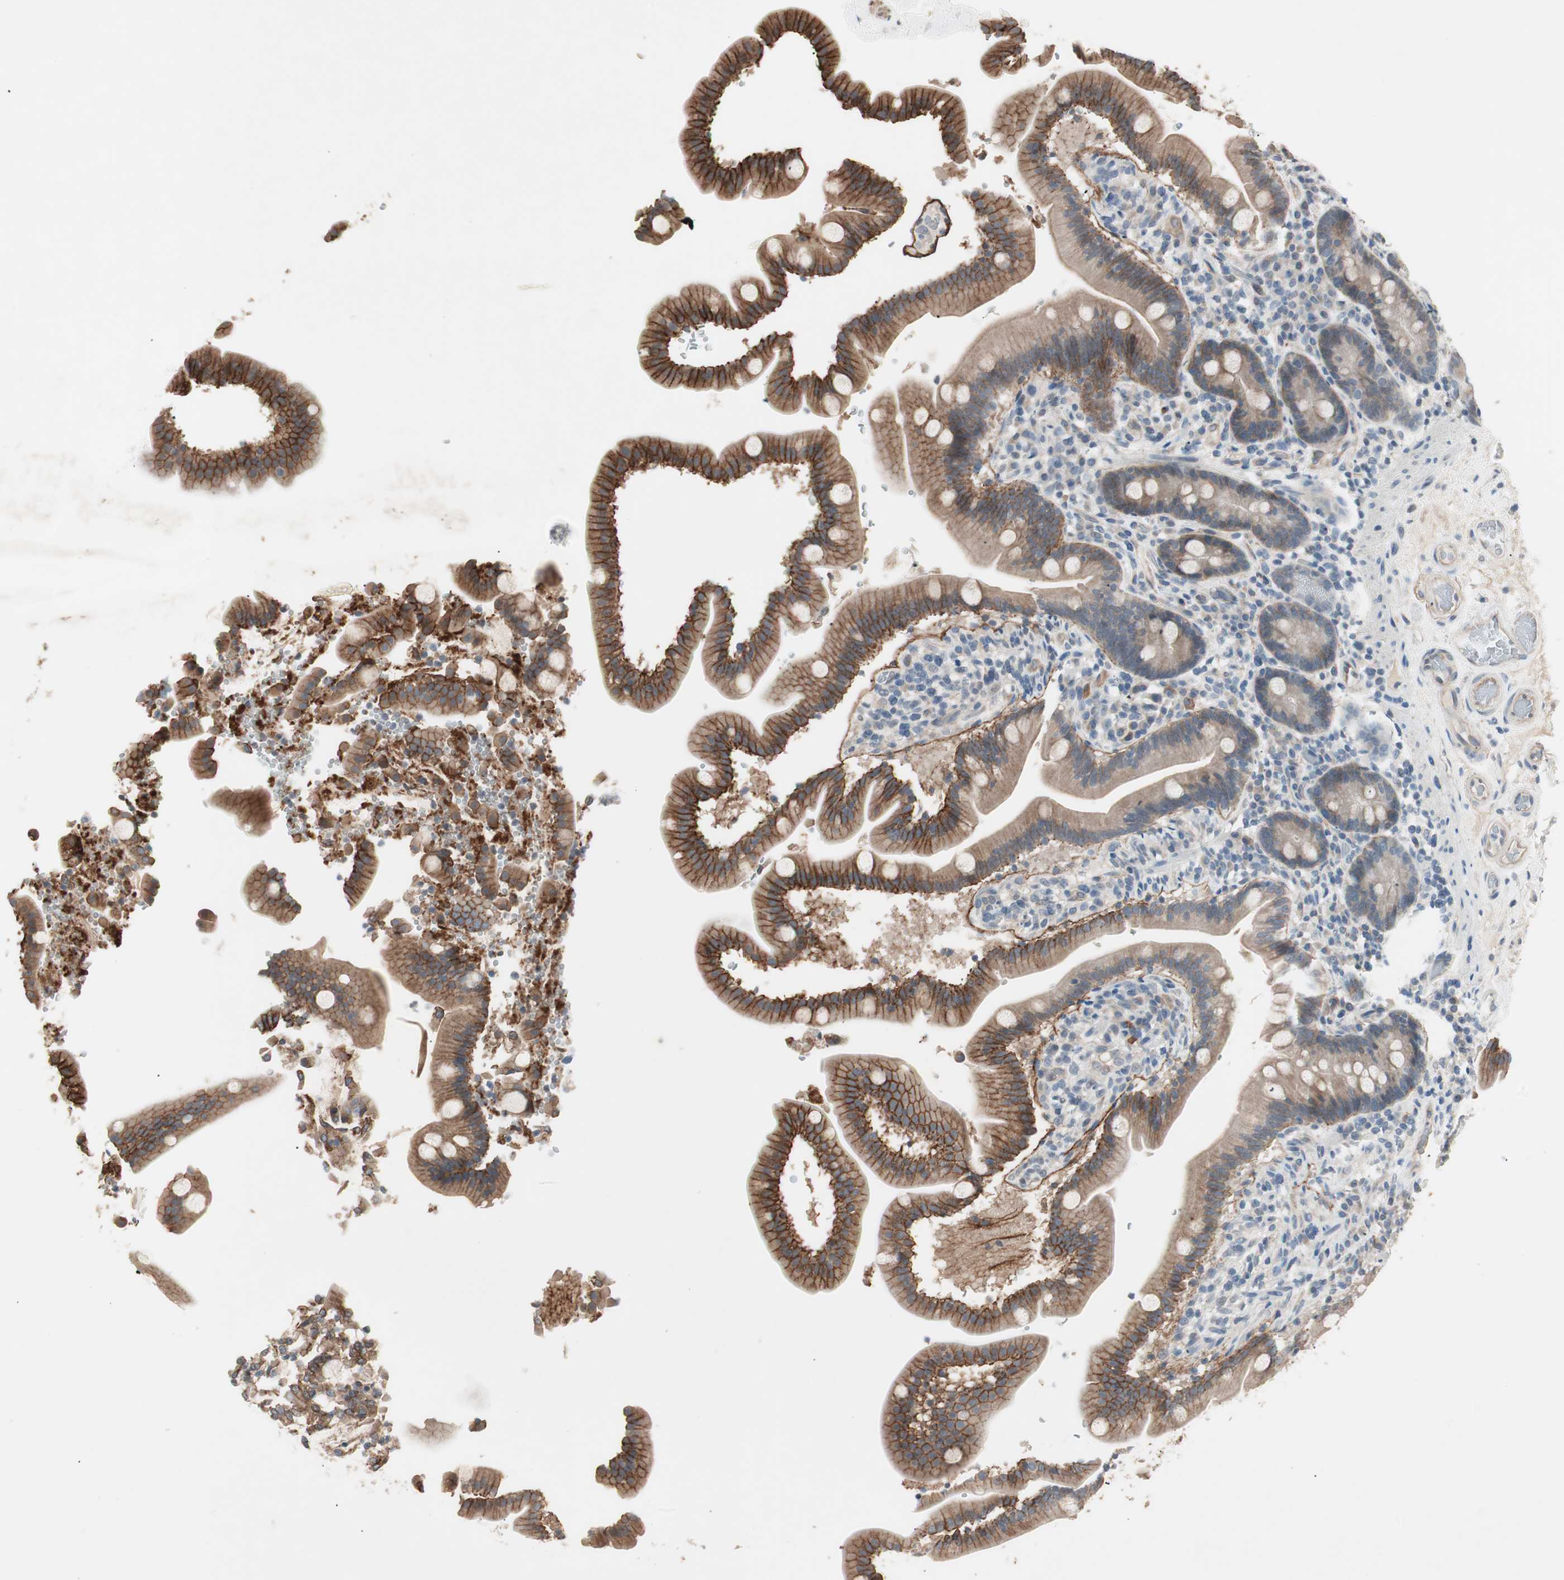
{"staining": {"intensity": "moderate", "quantity": "<25%", "location": "cytoplasmic/membranous"}, "tissue": "duodenum", "cell_type": "Glandular cells", "image_type": "normal", "snomed": [{"axis": "morphology", "description": "Normal tissue, NOS"}, {"axis": "topography", "description": "Duodenum"}], "caption": "Protein expression analysis of normal duodenum displays moderate cytoplasmic/membranous staining in about <25% of glandular cells. The staining is performed using DAB brown chromogen to label protein expression. The nuclei are counter-stained blue using hematoxylin.", "gene": "ITGB4", "patient": {"sex": "male", "age": 54}}